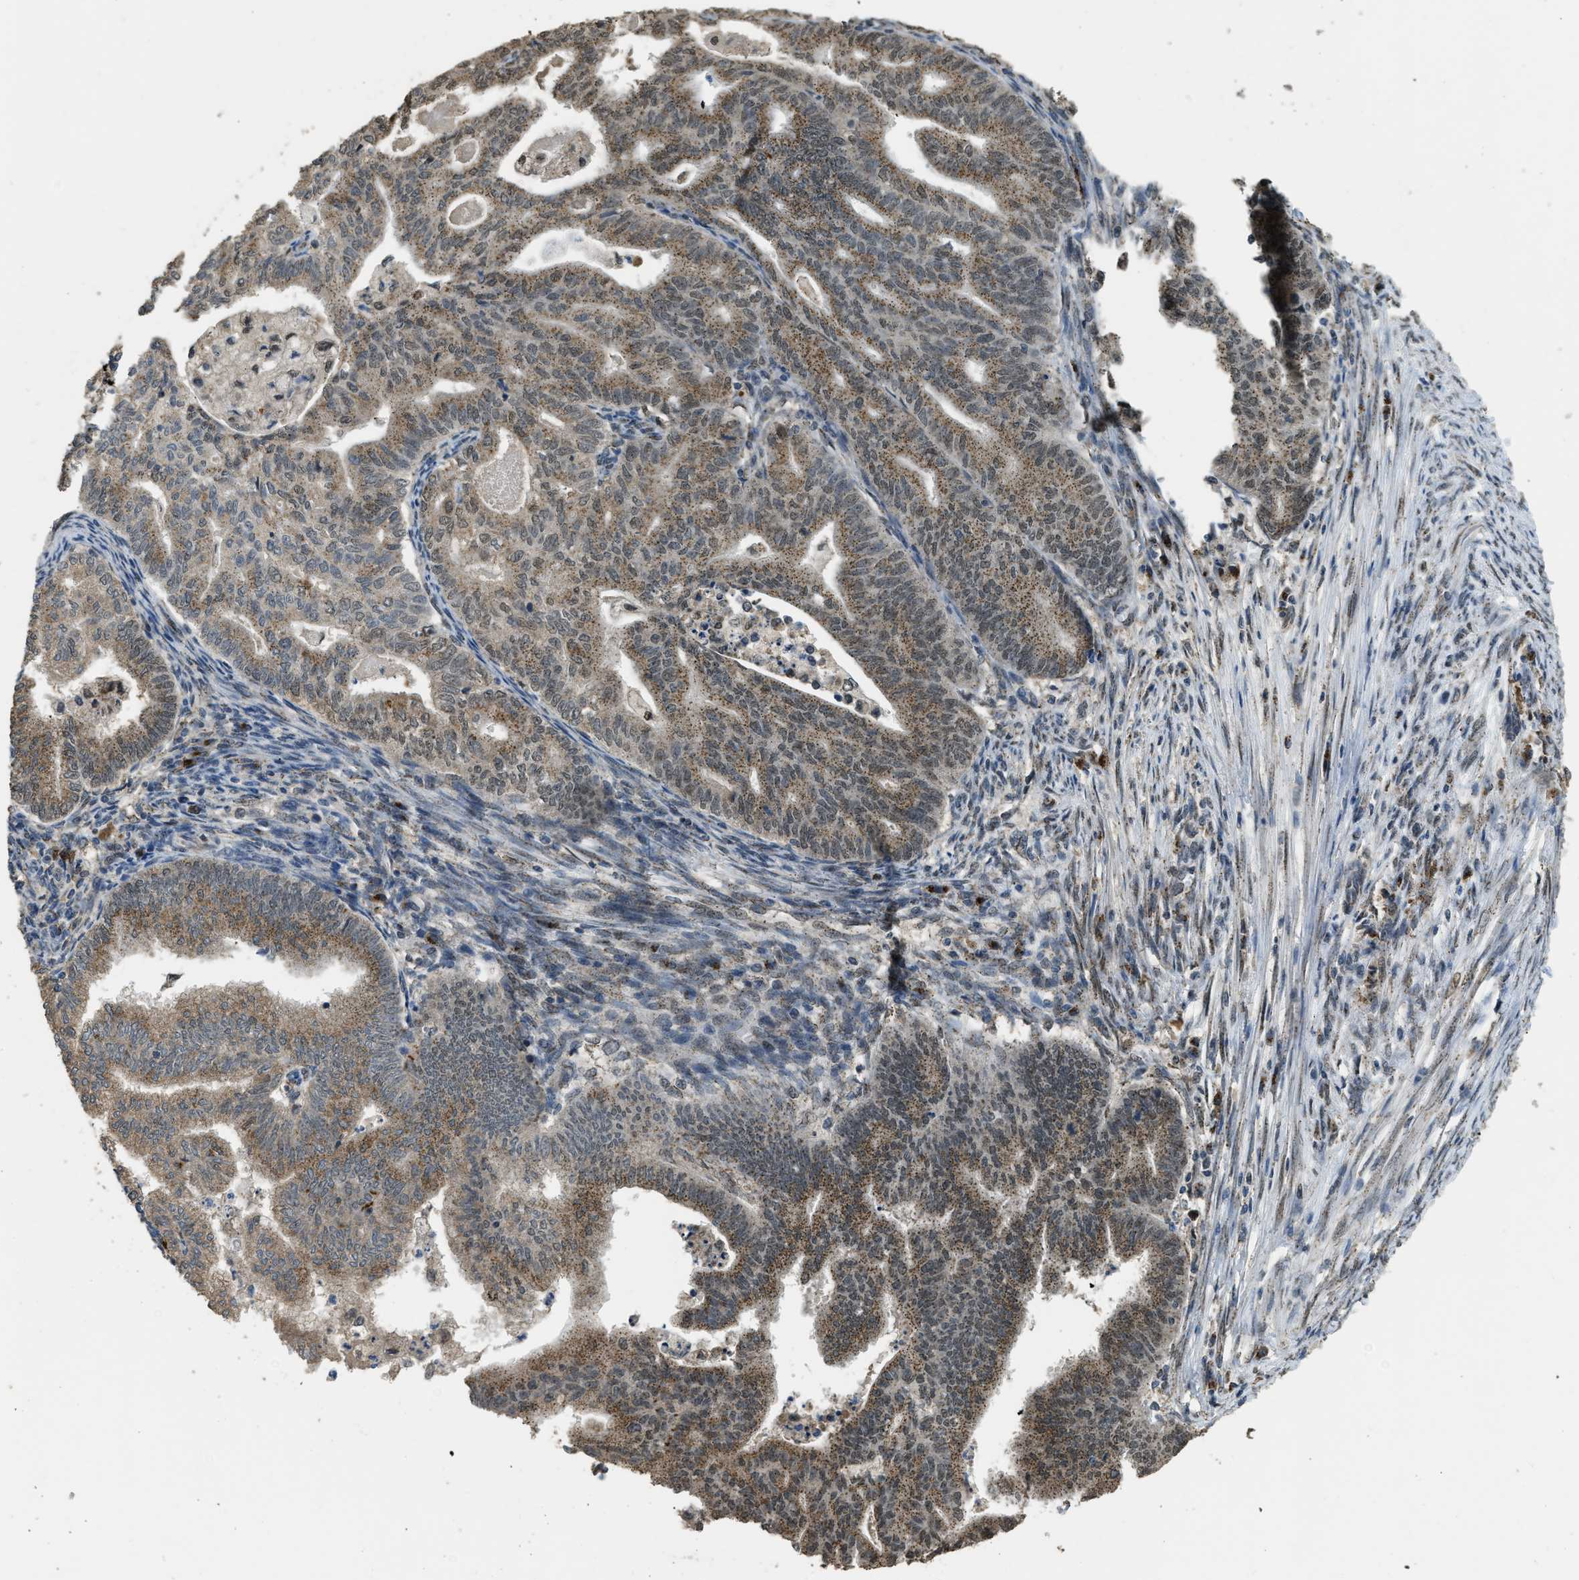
{"staining": {"intensity": "moderate", "quantity": ">75%", "location": "cytoplasmic/membranous"}, "tissue": "endometrial cancer", "cell_type": "Tumor cells", "image_type": "cancer", "snomed": [{"axis": "morphology", "description": "Polyp, NOS"}, {"axis": "morphology", "description": "Adenocarcinoma, NOS"}, {"axis": "morphology", "description": "Adenoma, NOS"}, {"axis": "topography", "description": "Endometrium"}], "caption": "Protein expression analysis of human endometrial cancer (adenocarcinoma) reveals moderate cytoplasmic/membranous positivity in about >75% of tumor cells.", "gene": "IPO7", "patient": {"sex": "female", "age": 79}}